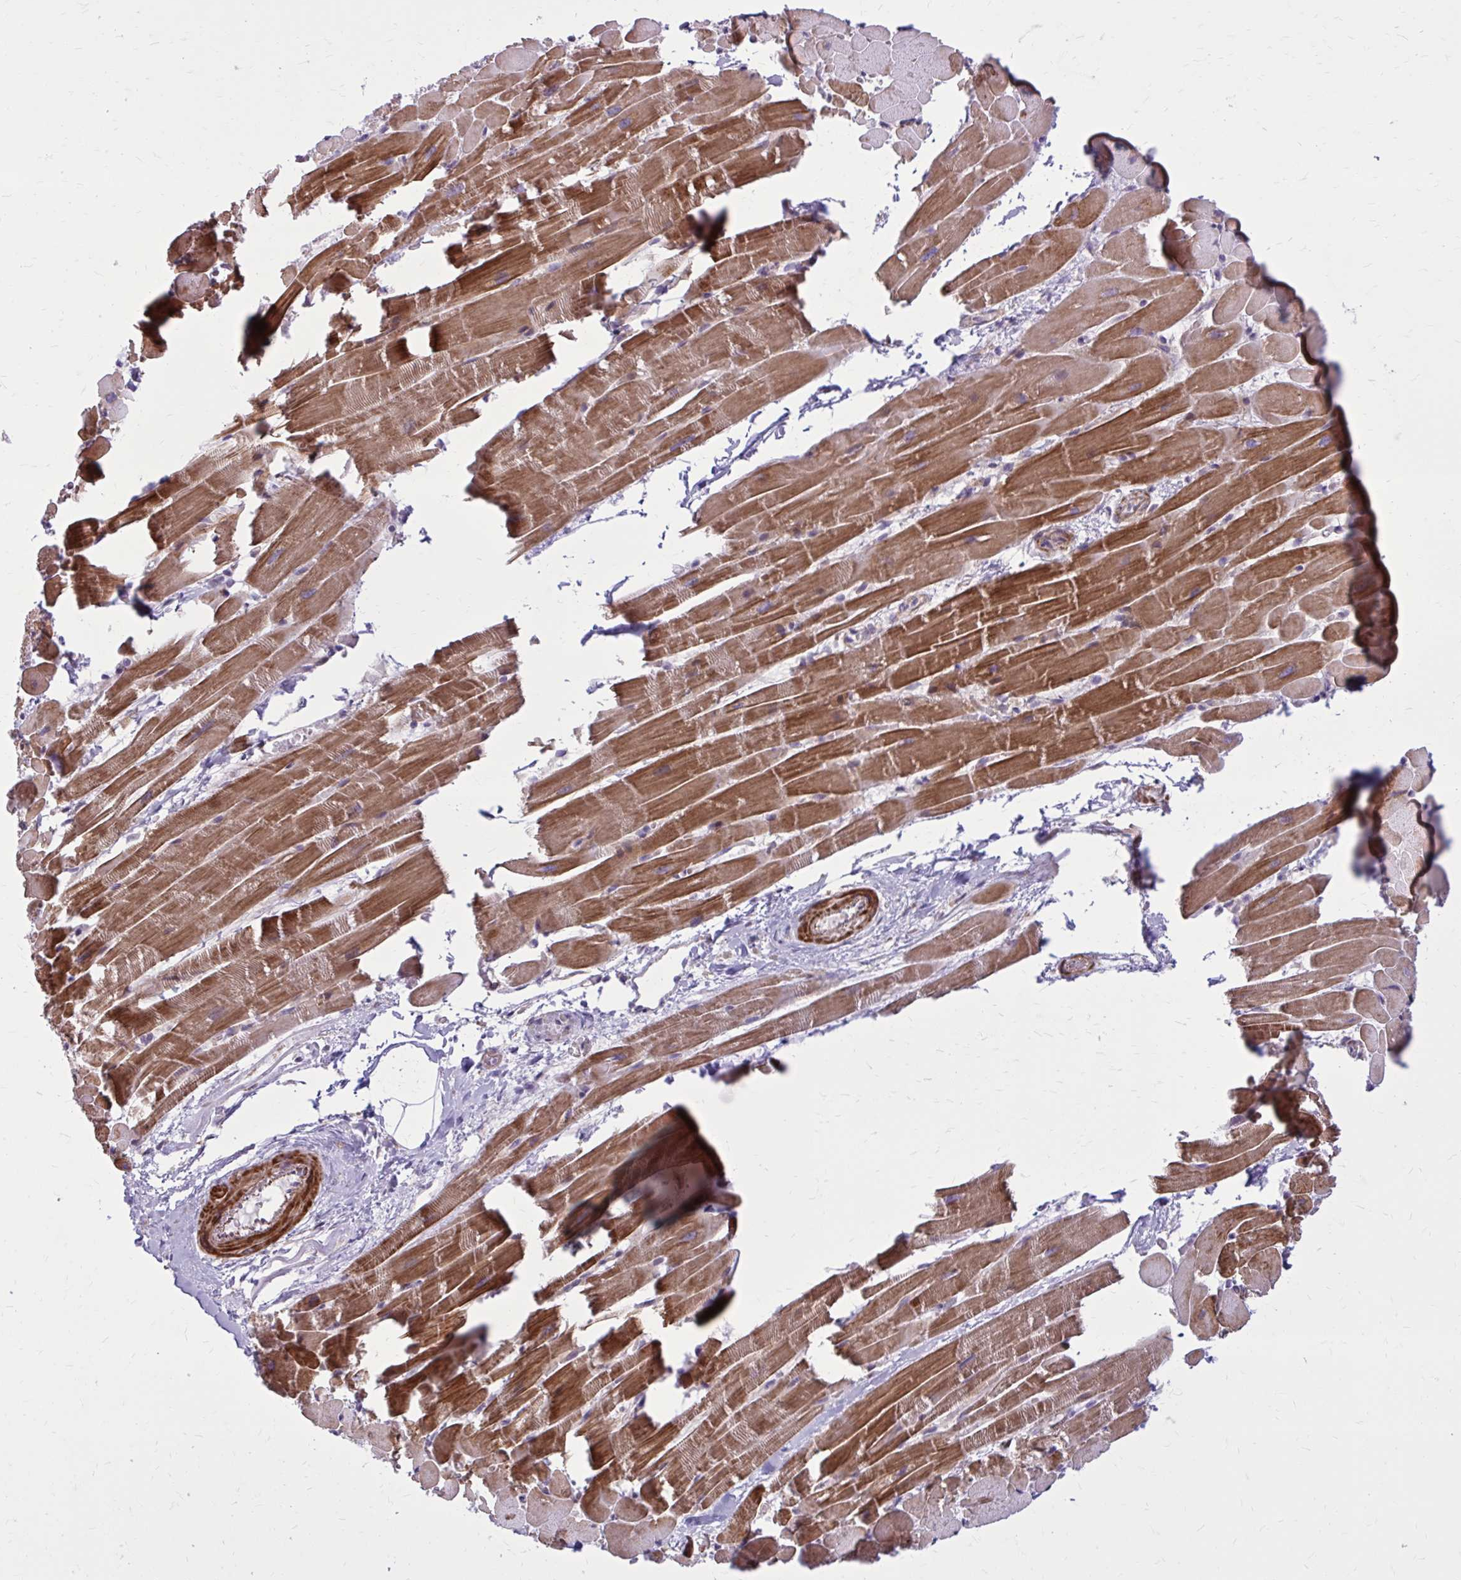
{"staining": {"intensity": "strong", "quantity": ">75%", "location": "cytoplasmic/membranous"}, "tissue": "heart muscle", "cell_type": "Cardiomyocytes", "image_type": "normal", "snomed": [{"axis": "morphology", "description": "Normal tissue, NOS"}, {"axis": "topography", "description": "Heart"}], "caption": "Unremarkable heart muscle was stained to show a protein in brown. There is high levels of strong cytoplasmic/membranous expression in about >75% of cardiomyocytes. Immunohistochemistry (ihc) stains the protein in brown and the nuclei are stained blue.", "gene": "FAP", "patient": {"sex": "male", "age": 37}}